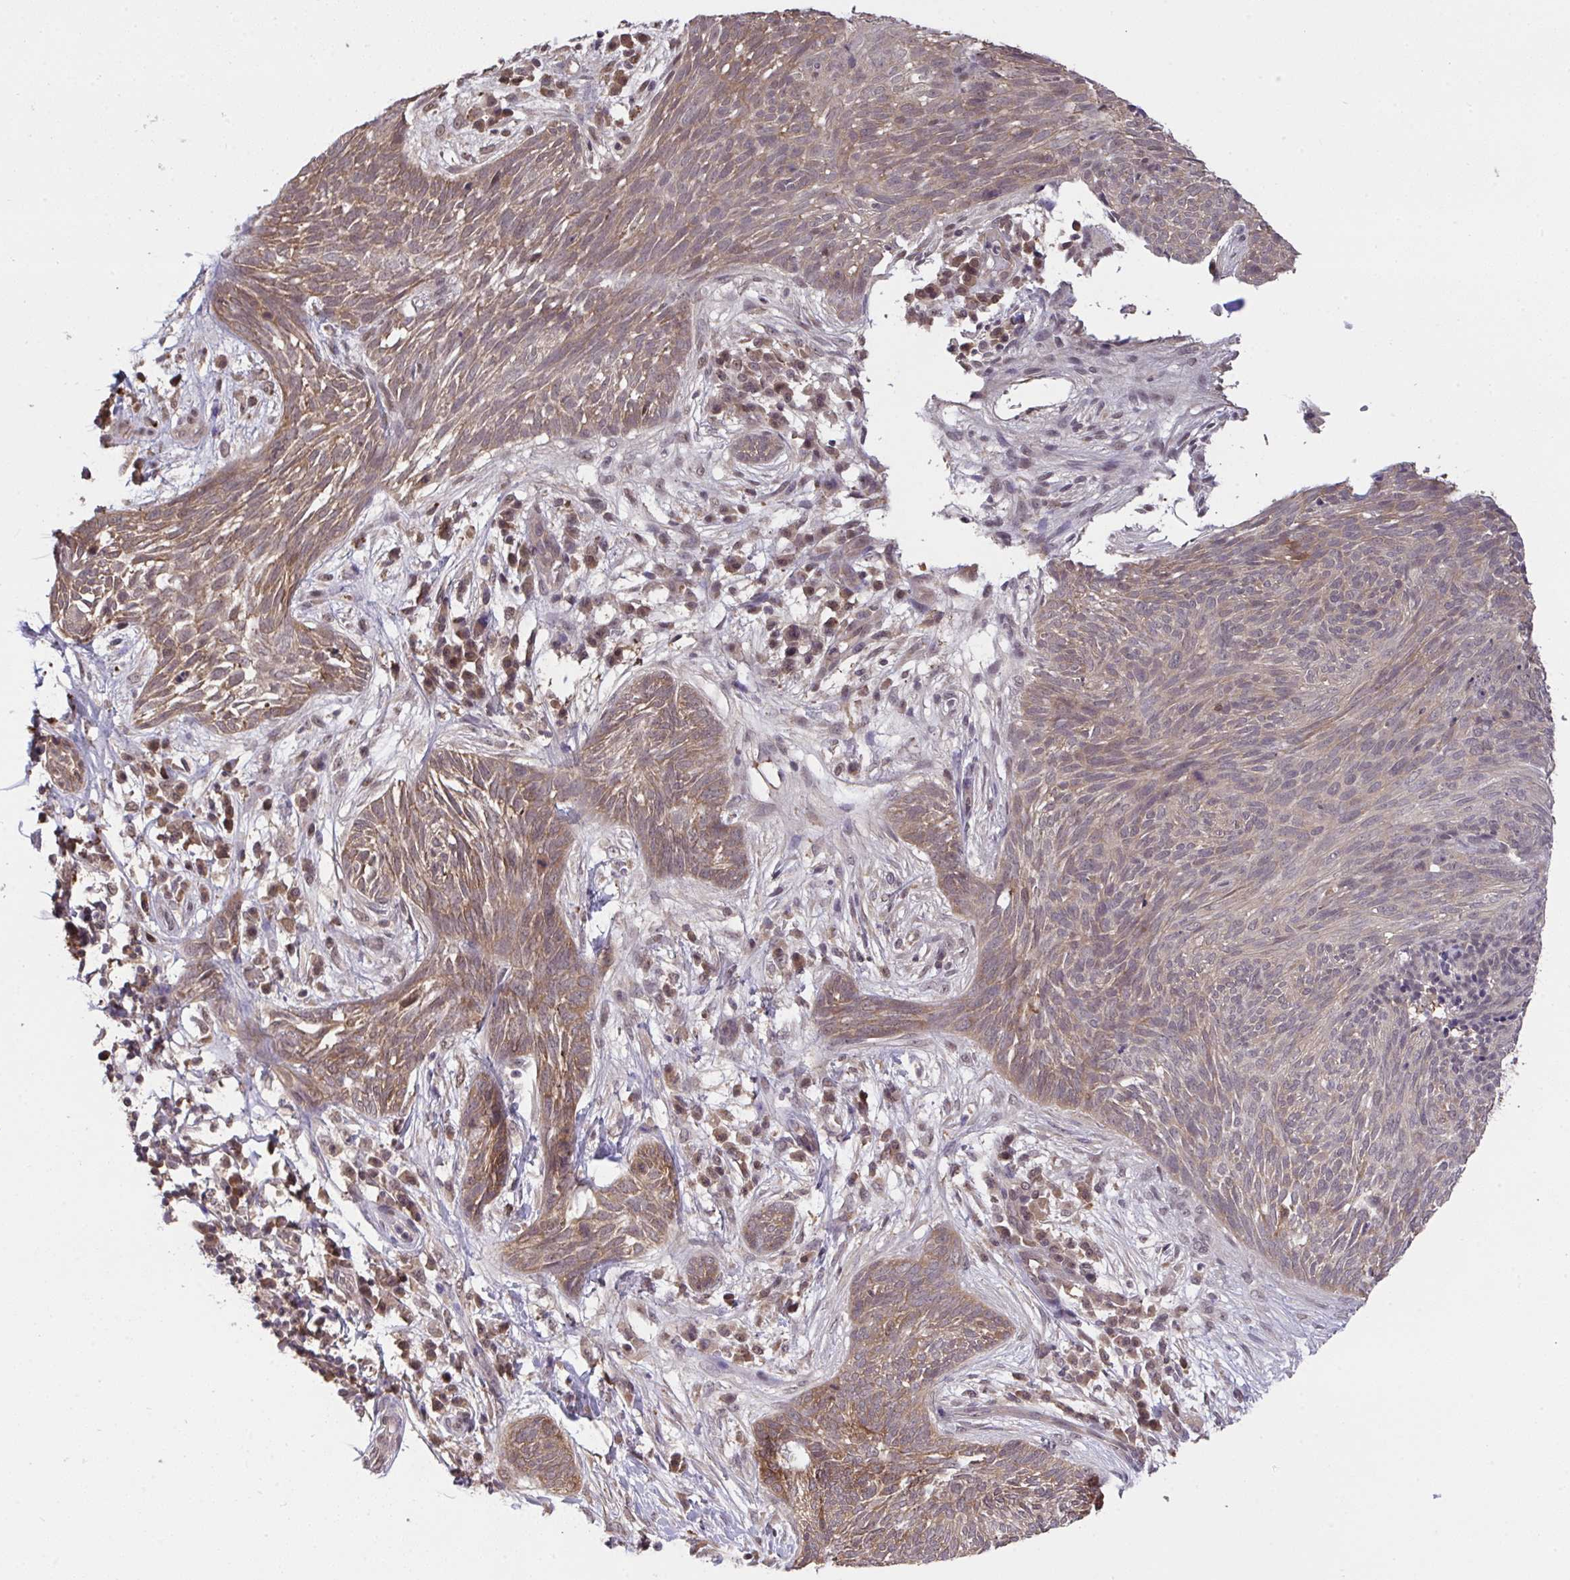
{"staining": {"intensity": "moderate", "quantity": "25%-75%", "location": "cytoplasmic/membranous"}, "tissue": "skin cancer", "cell_type": "Tumor cells", "image_type": "cancer", "snomed": [{"axis": "morphology", "description": "Basal cell carcinoma"}, {"axis": "topography", "description": "Skin"}, {"axis": "topography", "description": "Skin, foot"}], "caption": "A high-resolution histopathology image shows immunohistochemistry staining of skin basal cell carcinoma, which exhibits moderate cytoplasmic/membranous staining in about 25%-75% of tumor cells.", "gene": "C12orf57", "patient": {"sex": "female", "age": 86}}